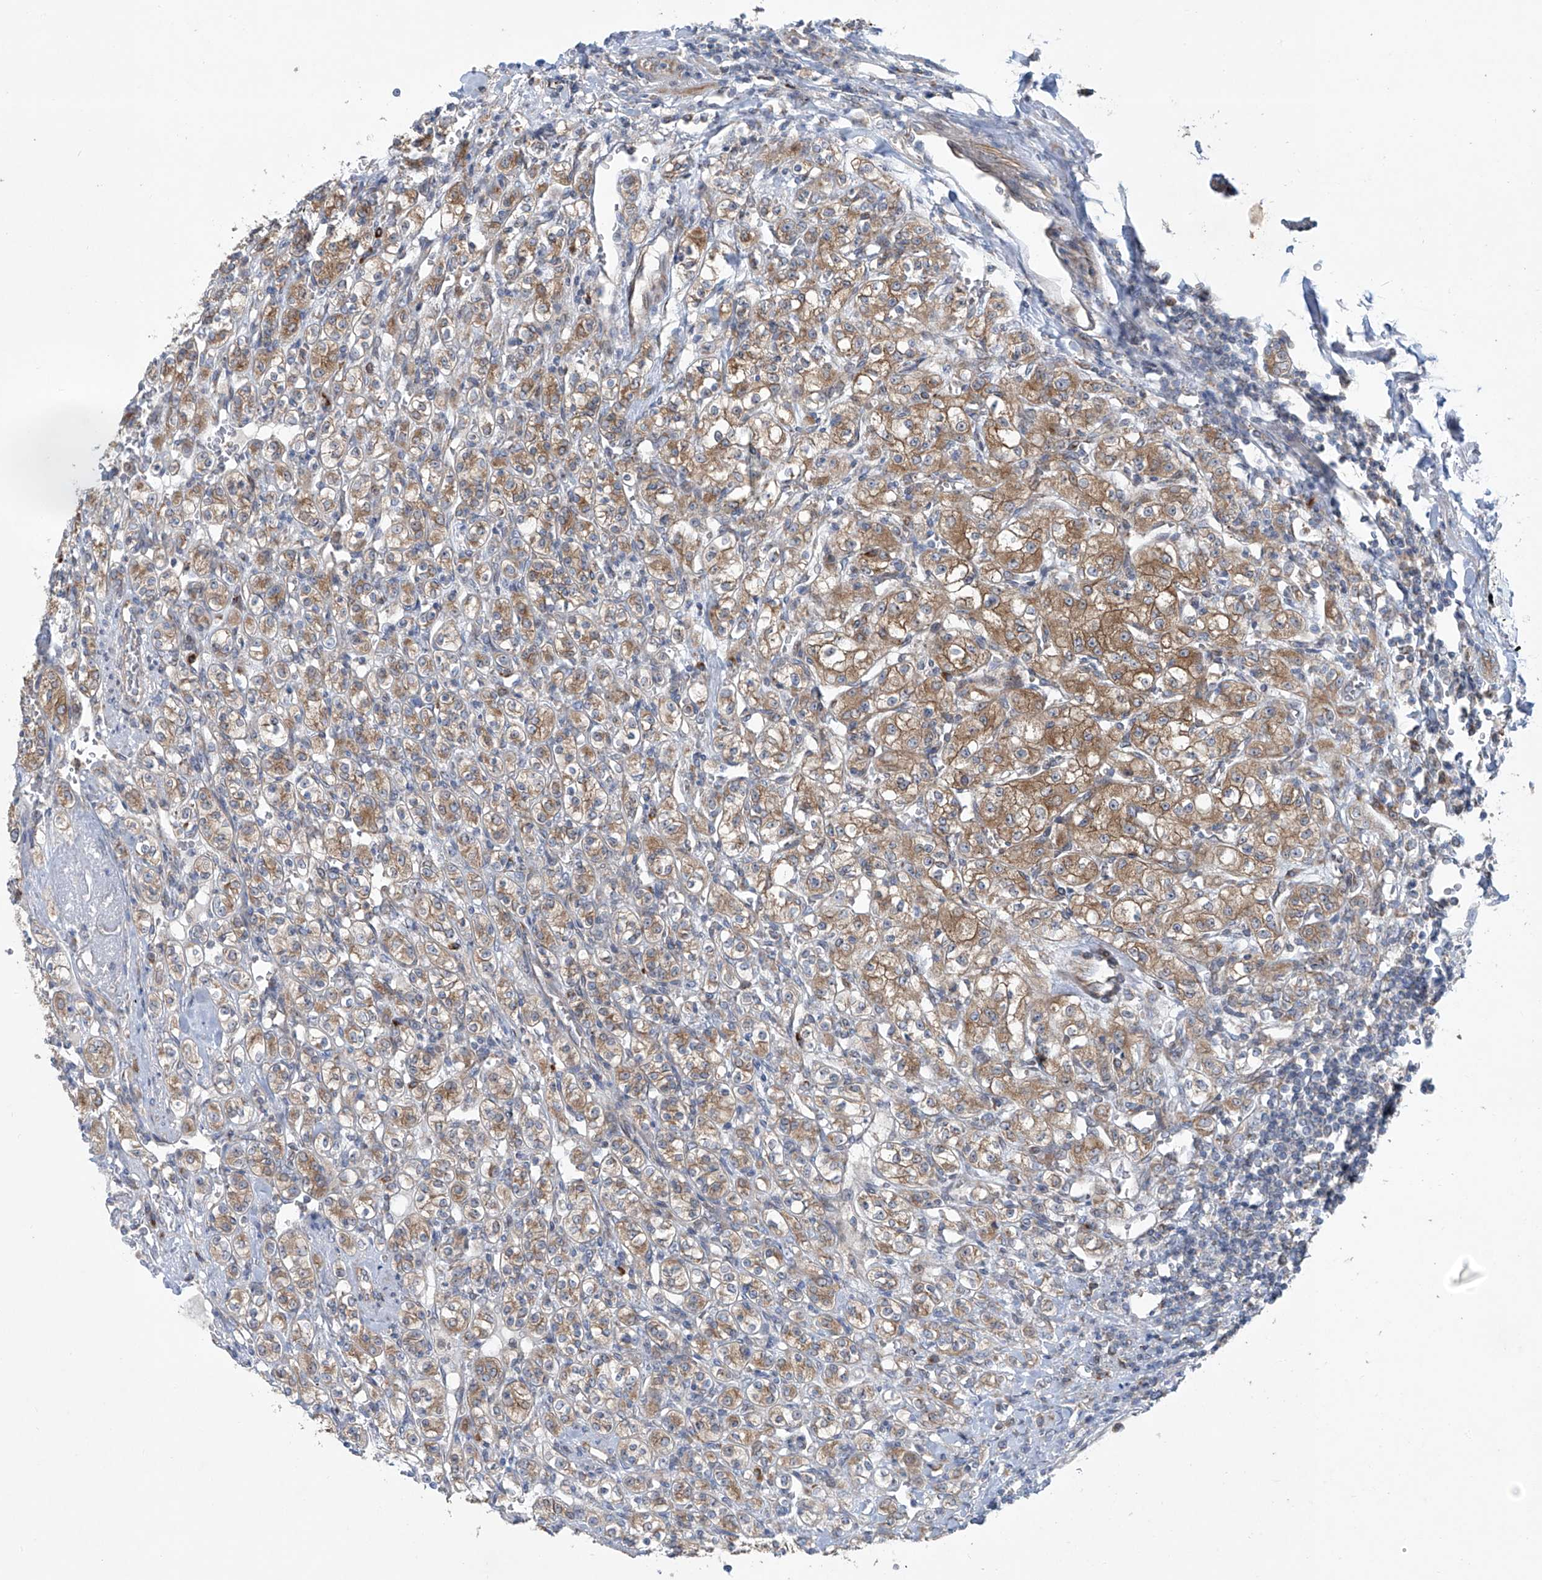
{"staining": {"intensity": "moderate", "quantity": "25%-75%", "location": "cytoplasmic/membranous"}, "tissue": "renal cancer", "cell_type": "Tumor cells", "image_type": "cancer", "snomed": [{"axis": "morphology", "description": "Adenocarcinoma, NOS"}, {"axis": "topography", "description": "Kidney"}], "caption": "Tumor cells demonstrate medium levels of moderate cytoplasmic/membranous expression in about 25%-75% of cells in human renal cancer.", "gene": "KLC4", "patient": {"sex": "male", "age": 77}}